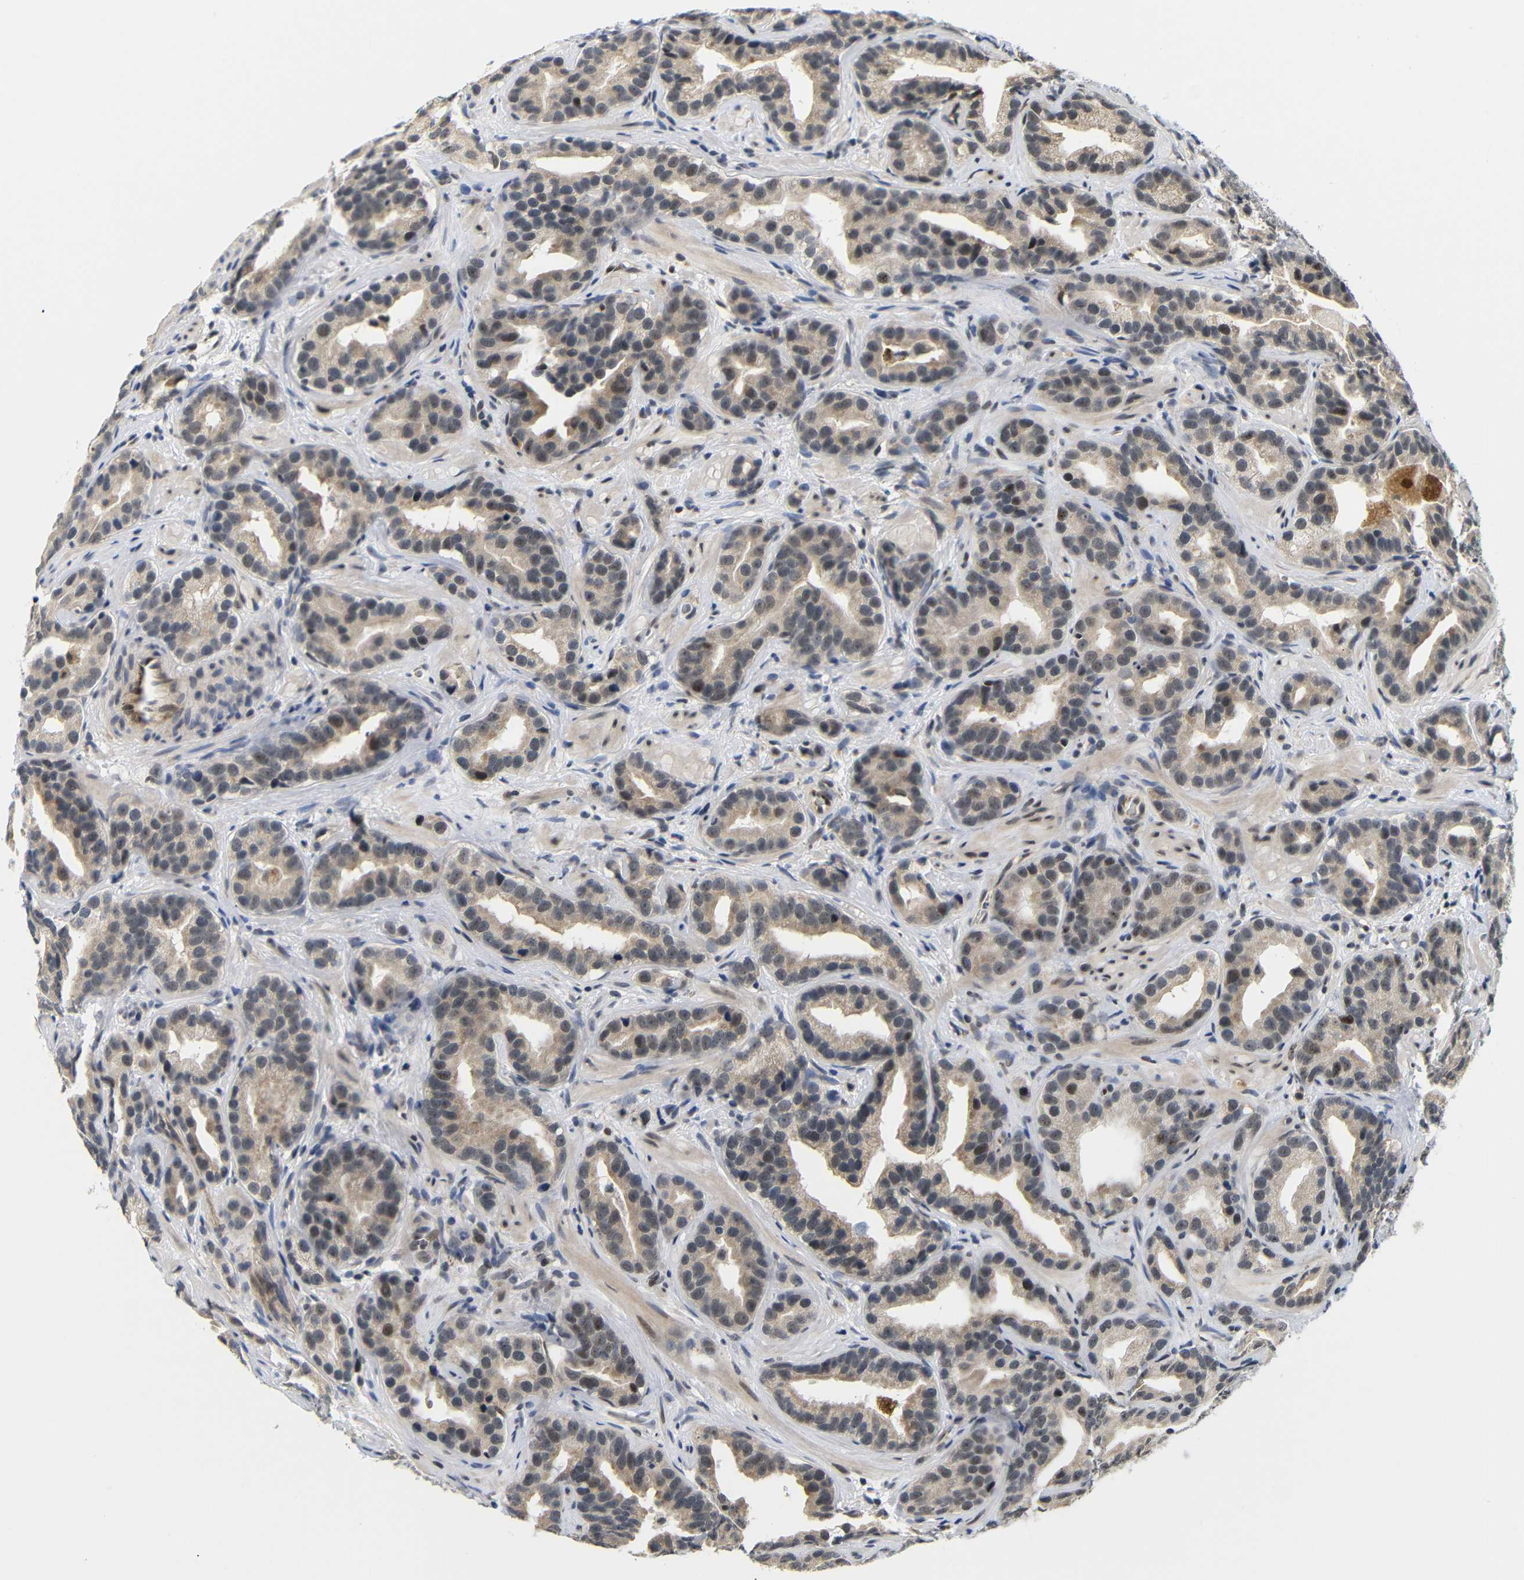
{"staining": {"intensity": "weak", "quantity": ">75%", "location": "cytoplasmic/membranous,nuclear"}, "tissue": "prostate cancer", "cell_type": "Tumor cells", "image_type": "cancer", "snomed": [{"axis": "morphology", "description": "Adenocarcinoma, Low grade"}, {"axis": "topography", "description": "Prostate"}], "caption": "High-magnification brightfield microscopy of low-grade adenocarcinoma (prostate) stained with DAB (3,3'-diaminobenzidine) (brown) and counterstained with hematoxylin (blue). tumor cells exhibit weak cytoplasmic/membranous and nuclear positivity is identified in about>75% of cells.", "gene": "GJA5", "patient": {"sex": "male", "age": 59}}